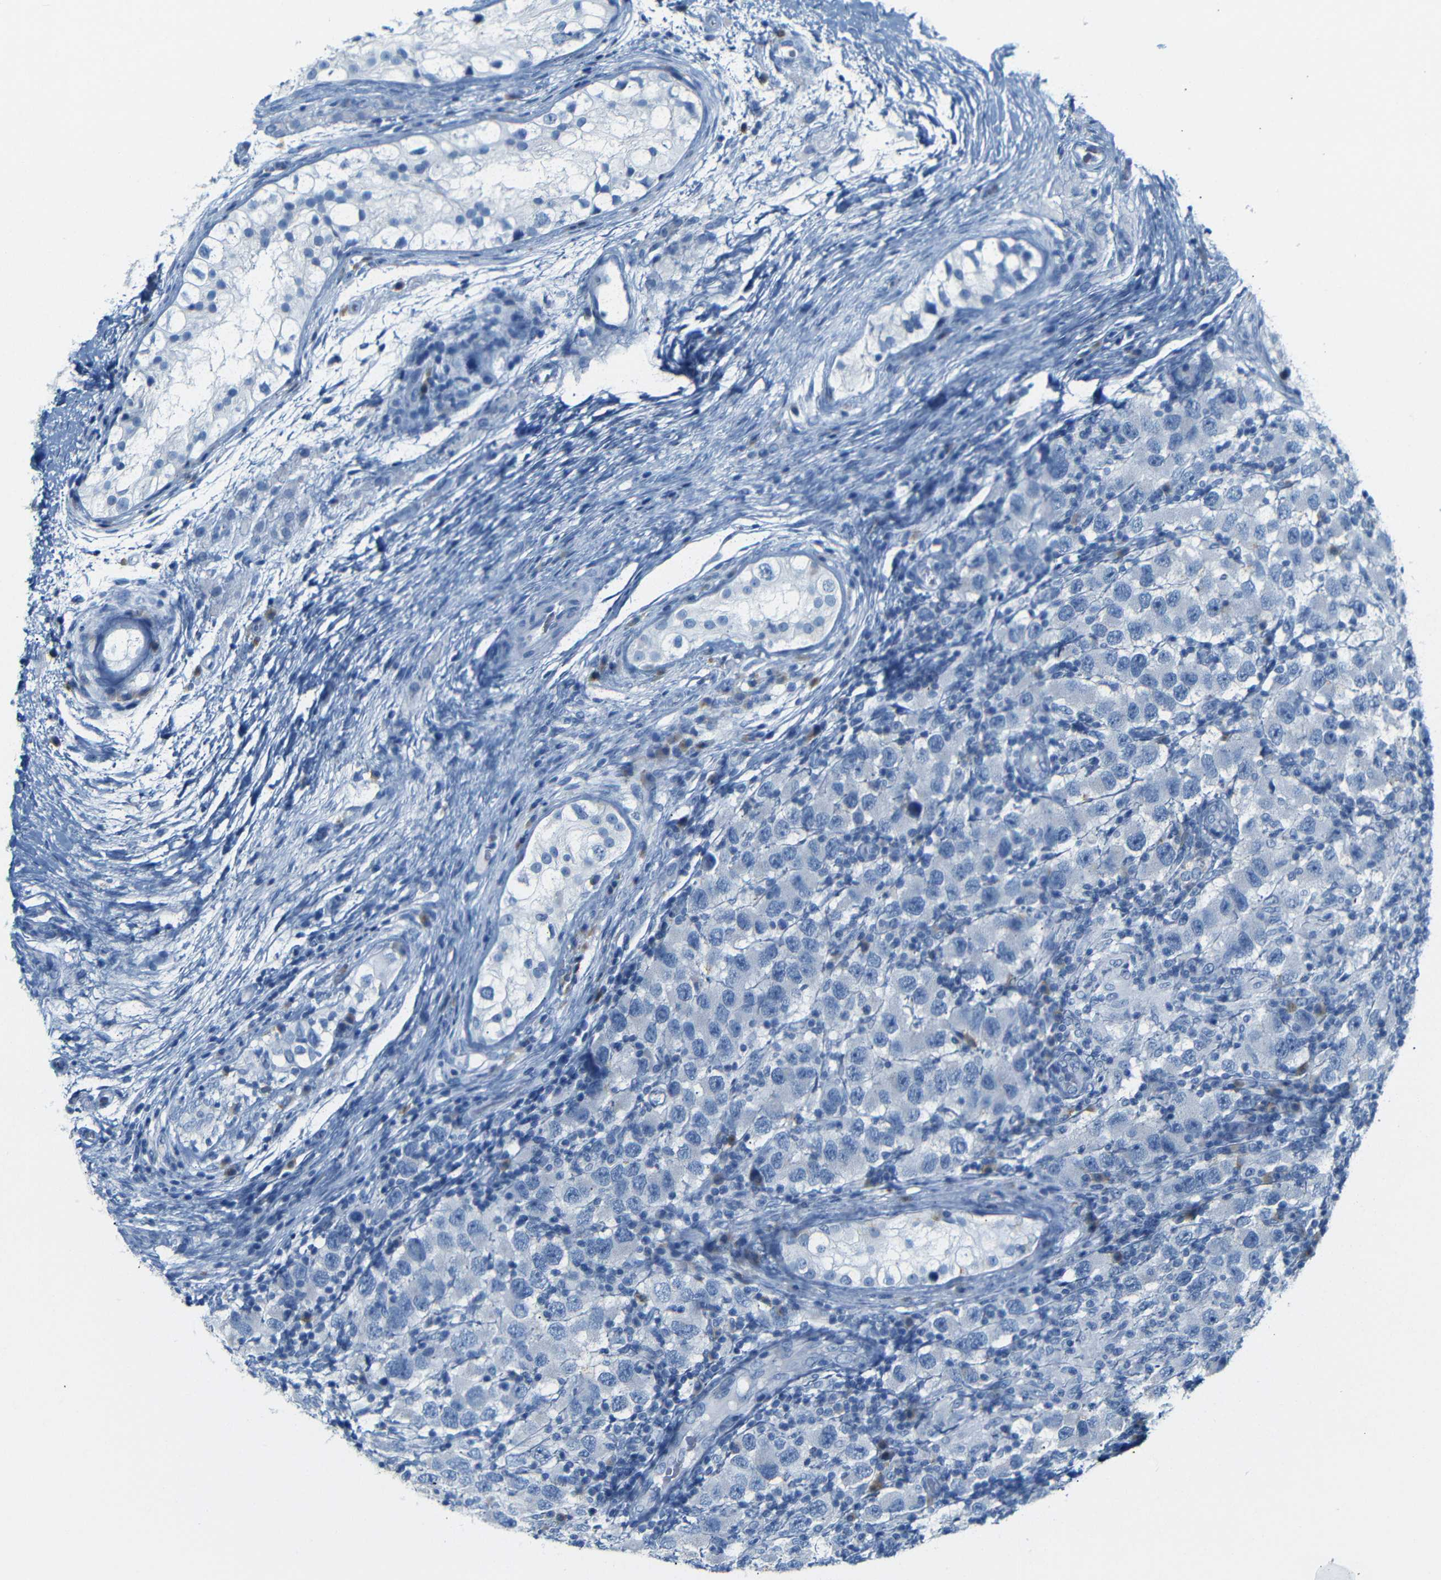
{"staining": {"intensity": "negative", "quantity": "none", "location": "none"}, "tissue": "testis cancer", "cell_type": "Tumor cells", "image_type": "cancer", "snomed": [{"axis": "morphology", "description": "Carcinoma, Embryonal, NOS"}, {"axis": "topography", "description": "Testis"}], "caption": "Immunohistochemistry (IHC) of embryonal carcinoma (testis) demonstrates no staining in tumor cells.", "gene": "FCRL1", "patient": {"sex": "male", "age": 21}}